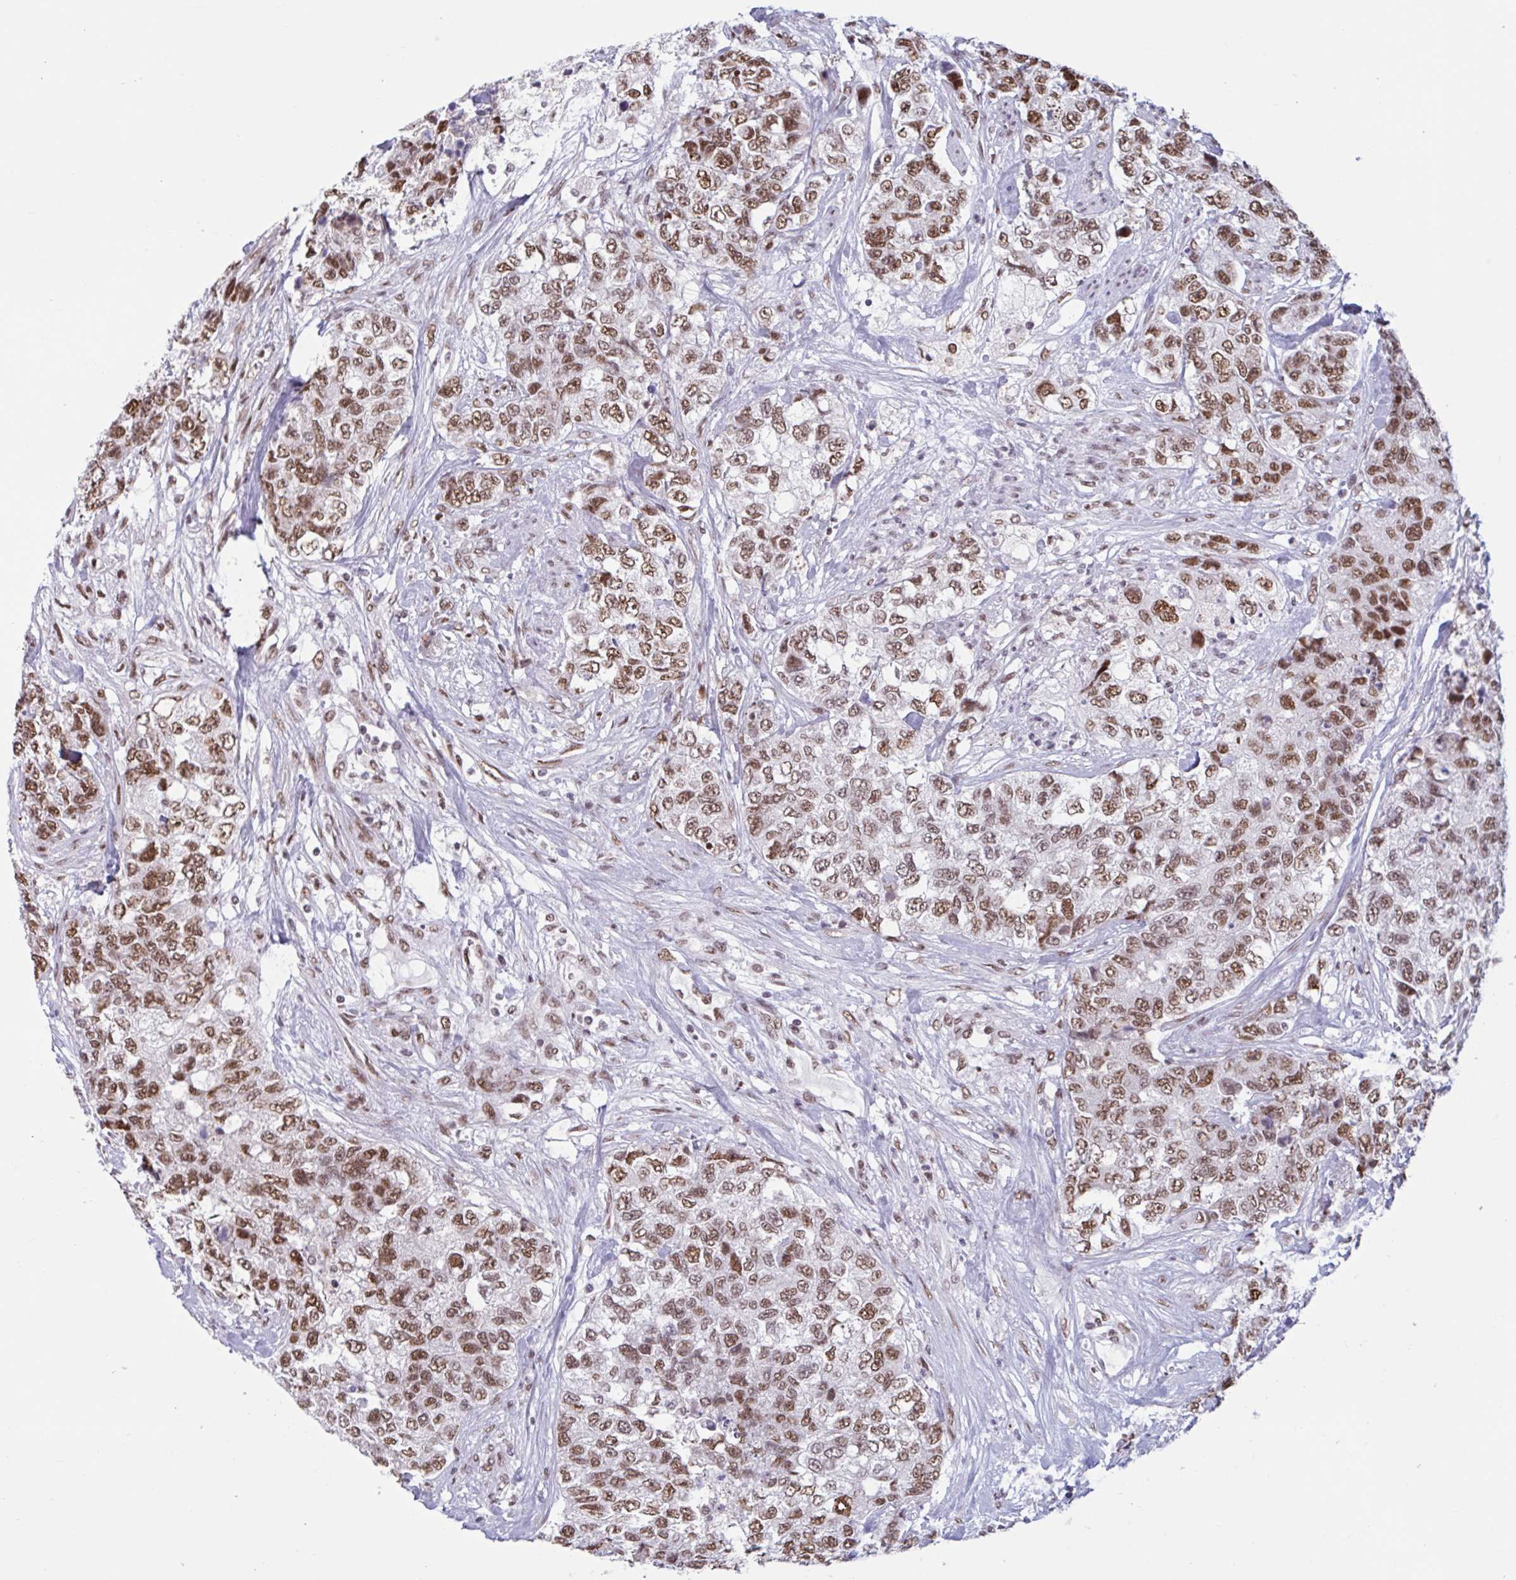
{"staining": {"intensity": "moderate", "quantity": ">75%", "location": "nuclear"}, "tissue": "urothelial cancer", "cell_type": "Tumor cells", "image_type": "cancer", "snomed": [{"axis": "morphology", "description": "Urothelial carcinoma, High grade"}, {"axis": "topography", "description": "Urinary bladder"}], "caption": "Human urothelial cancer stained with a brown dye exhibits moderate nuclear positive staining in approximately >75% of tumor cells.", "gene": "CBFA2T2", "patient": {"sex": "female", "age": 78}}